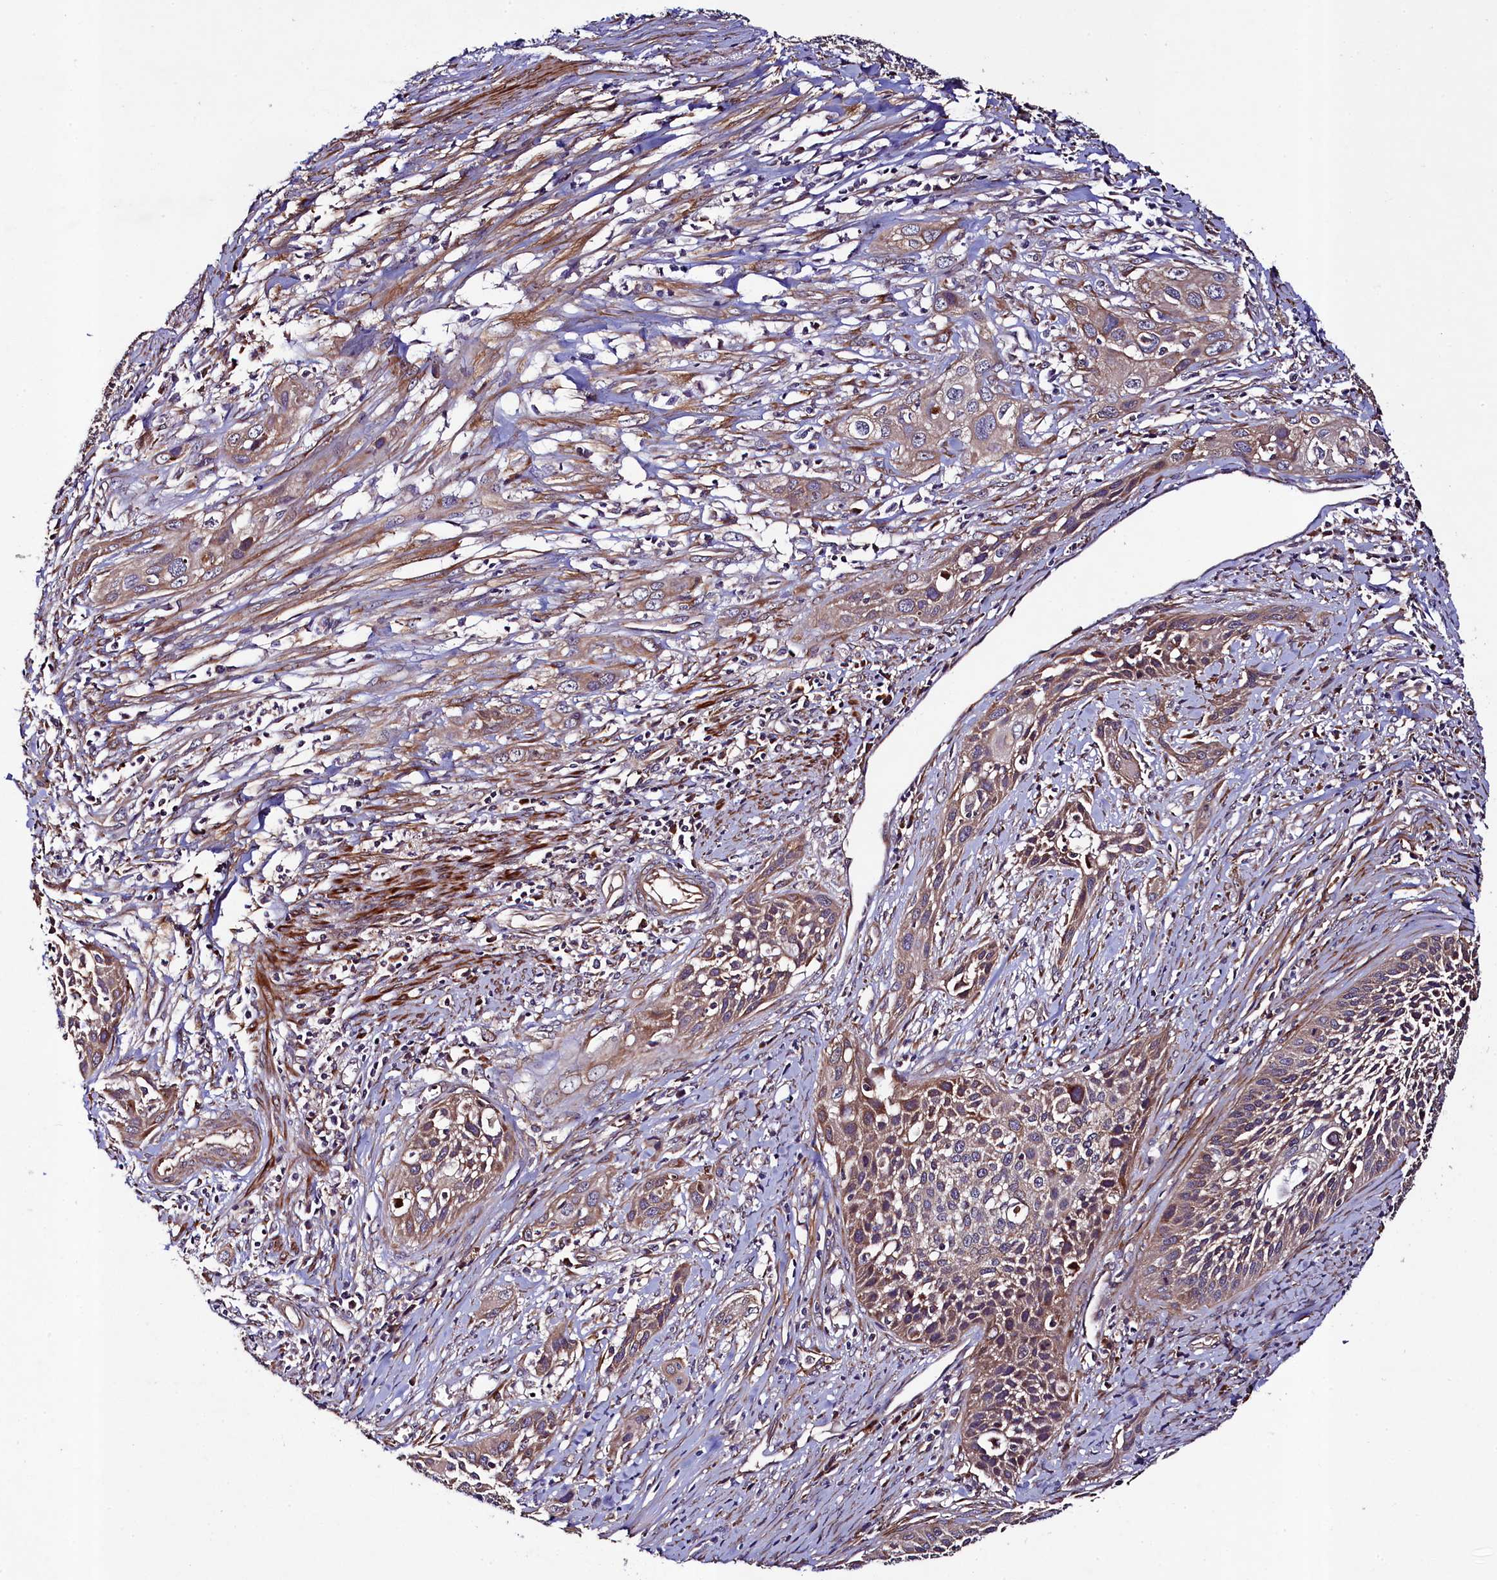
{"staining": {"intensity": "weak", "quantity": "25%-75%", "location": "cytoplasmic/membranous"}, "tissue": "cervical cancer", "cell_type": "Tumor cells", "image_type": "cancer", "snomed": [{"axis": "morphology", "description": "Squamous cell carcinoma, NOS"}, {"axis": "topography", "description": "Cervix"}], "caption": "Brown immunohistochemical staining in human squamous cell carcinoma (cervical) shows weak cytoplasmic/membranous expression in approximately 25%-75% of tumor cells.", "gene": "CCDC102A", "patient": {"sex": "female", "age": 34}}